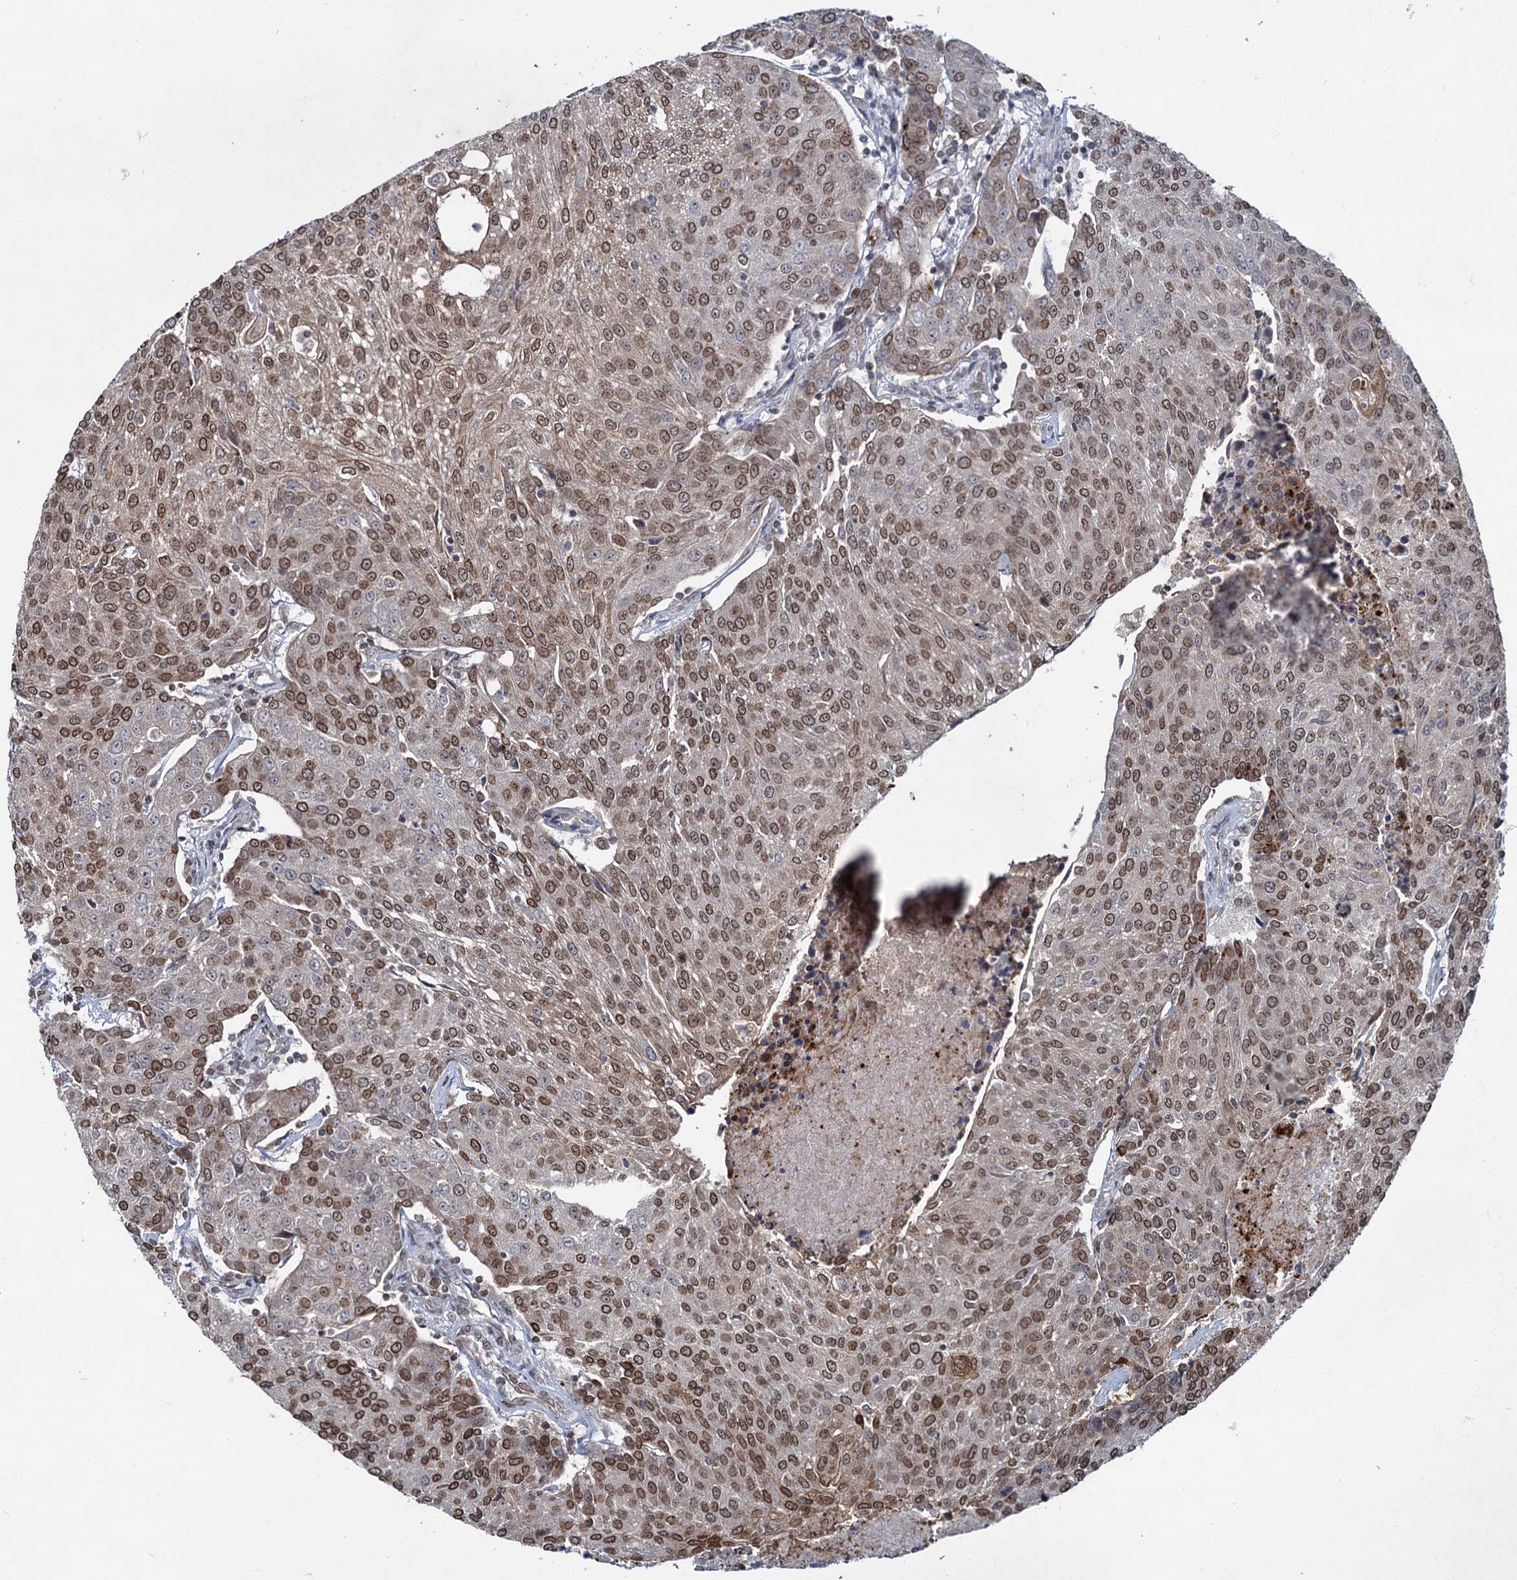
{"staining": {"intensity": "moderate", "quantity": ">75%", "location": "cytoplasmic/membranous,nuclear"}, "tissue": "urothelial cancer", "cell_type": "Tumor cells", "image_type": "cancer", "snomed": [{"axis": "morphology", "description": "Urothelial carcinoma, High grade"}, {"axis": "topography", "description": "Urinary bladder"}], "caption": "Immunohistochemistry (DAB) staining of human urothelial cancer displays moderate cytoplasmic/membranous and nuclear protein expression in approximately >75% of tumor cells. Ihc stains the protein in brown and the nuclei are stained blue.", "gene": "RNF6", "patient": {"sex": "female", "age": 85}}